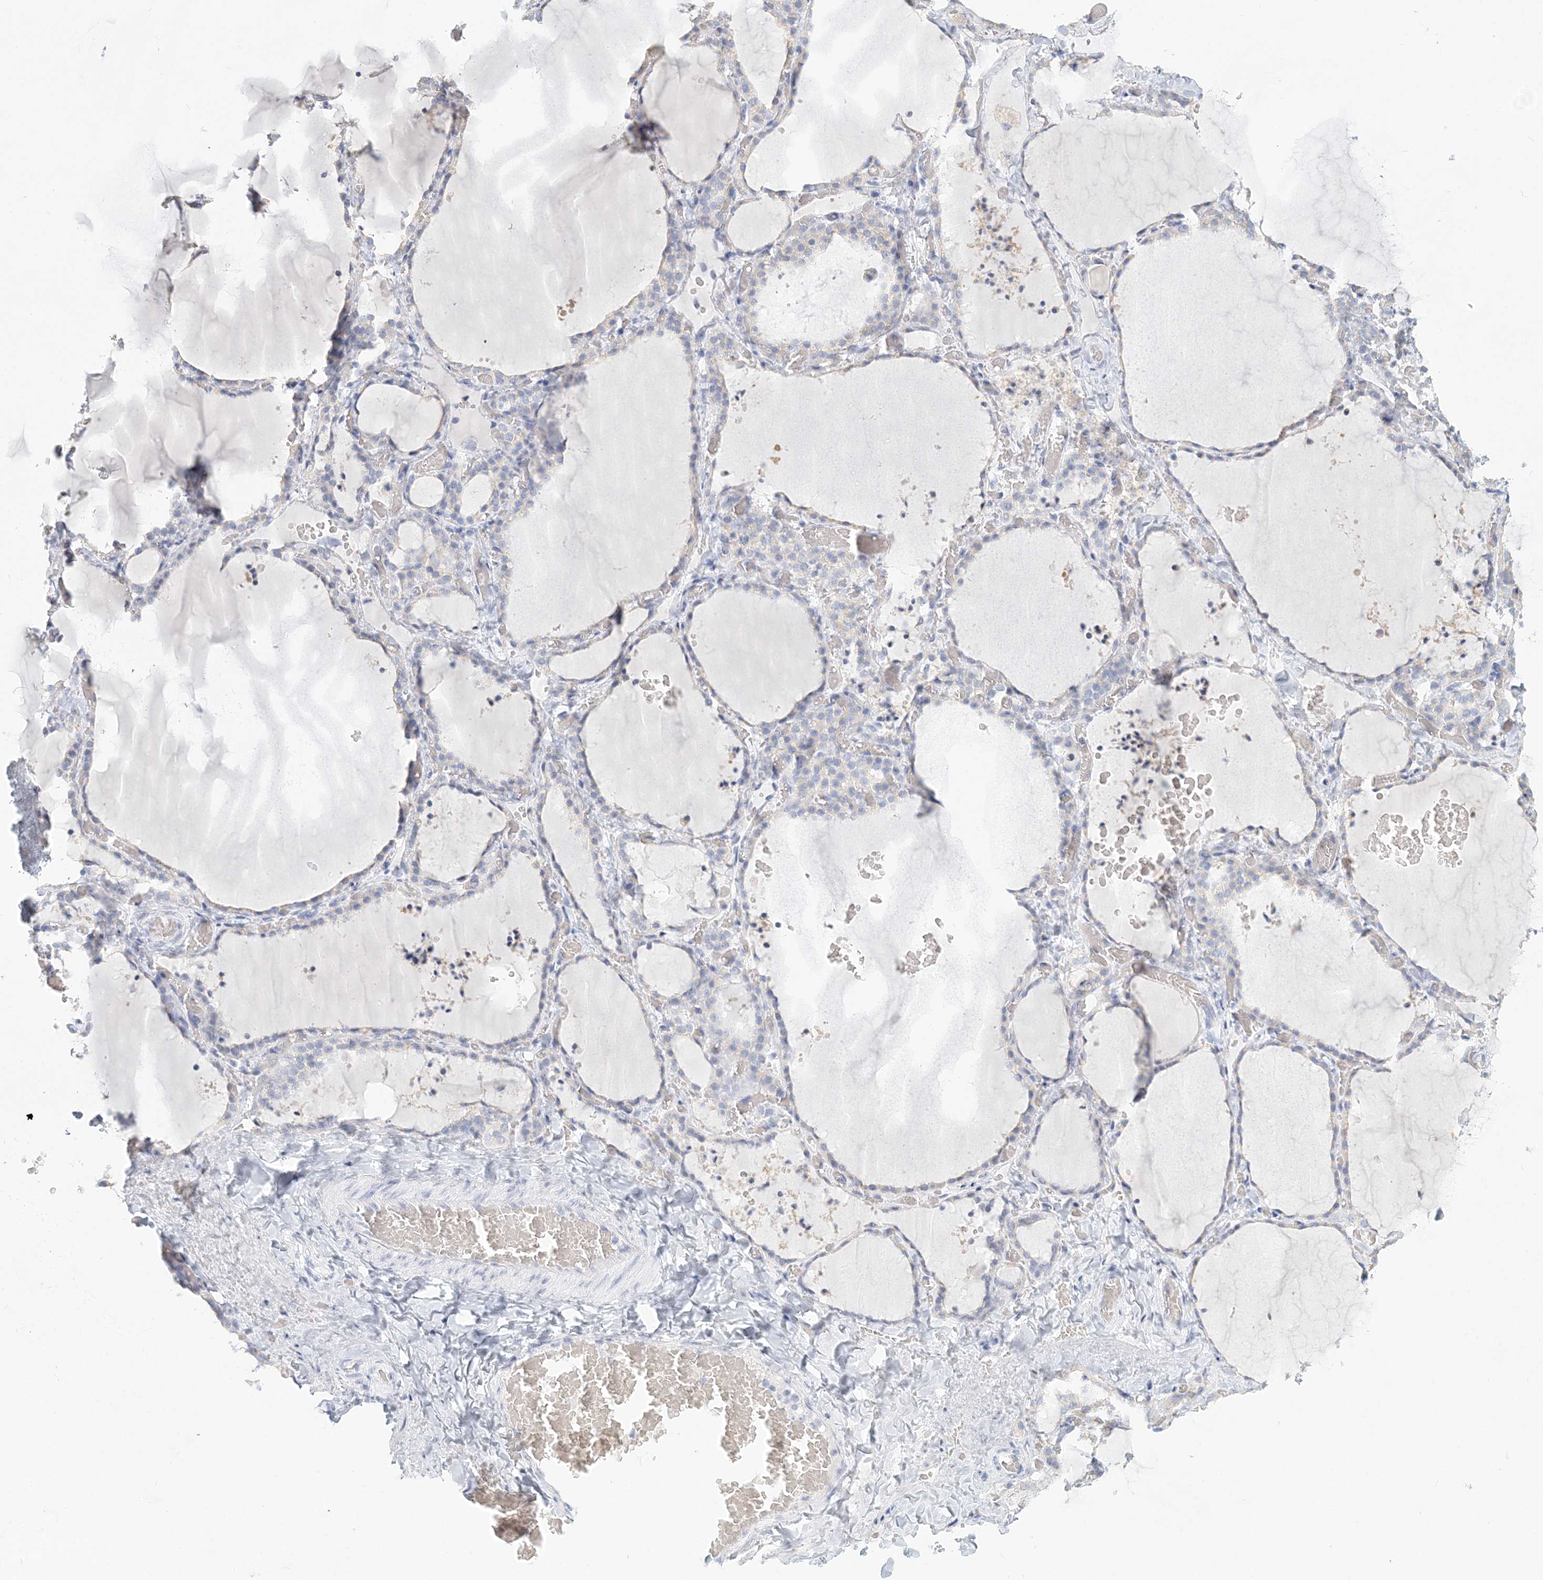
{"staining": {"intensity": "negative", "quantity": "none", "location": "none"}, "tissue": "thyroid gland", "cell_type": "Glandular cells", "image_type": "normal", "snomed": [{"axis": "morphology", "description": "Normal tissue, NOS"}, {"axis": "topography", "description": "Thyroid gland"}], "caption": "DAB (3,3'-diaminobenzidine) immunohistochemical staining of benign thyroid gland exhibits no significant expression in glandular cells. Nuclei are stained in blue.", "gene": "CSN1S1", "patient": {"sex": "female", "age": 22}}